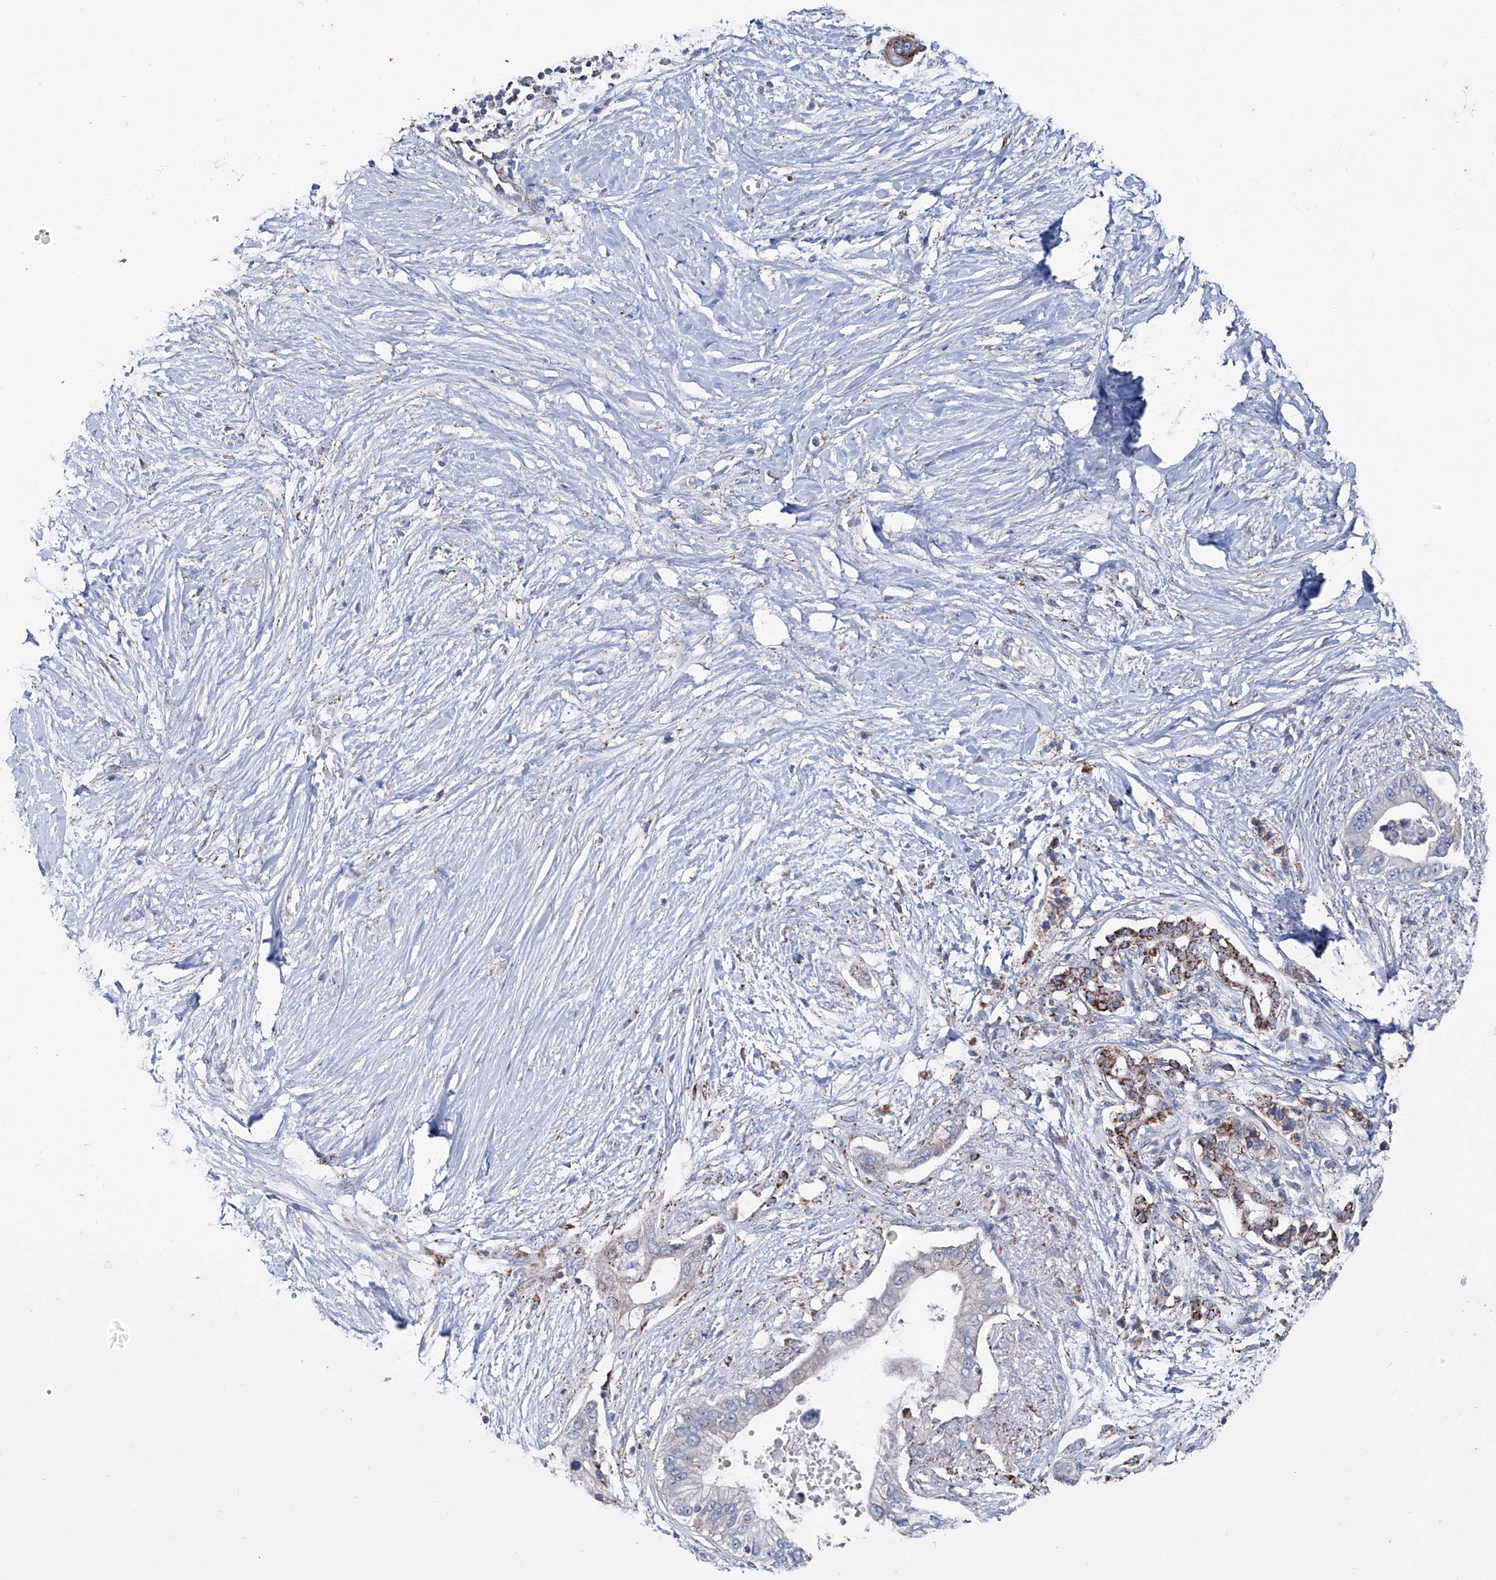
{"staining": {"intensity": "negative", "quantity": "none", "location": "none"}, "tissue": "pancreatic cancer", "cell_type": "Tumor cells", "image_type": "cancer", "snomed": [{"axis": "morphology", "description": "Normal tissue, NOS"}, {"axis": "morphology", "description": "Adenocarcinoma, NOS"}, {"axis": "topography", "description": "Pancreas"}, {"axis": "topography", "description": "Peripheral nerve tissue"}], "caption": "Human adenocarcinoma (pancreatic) stained for a protein using IHC reveals no staining in tumor cells.", "gene": "NHS", "patient": {"sex": "male", "age": 59}}